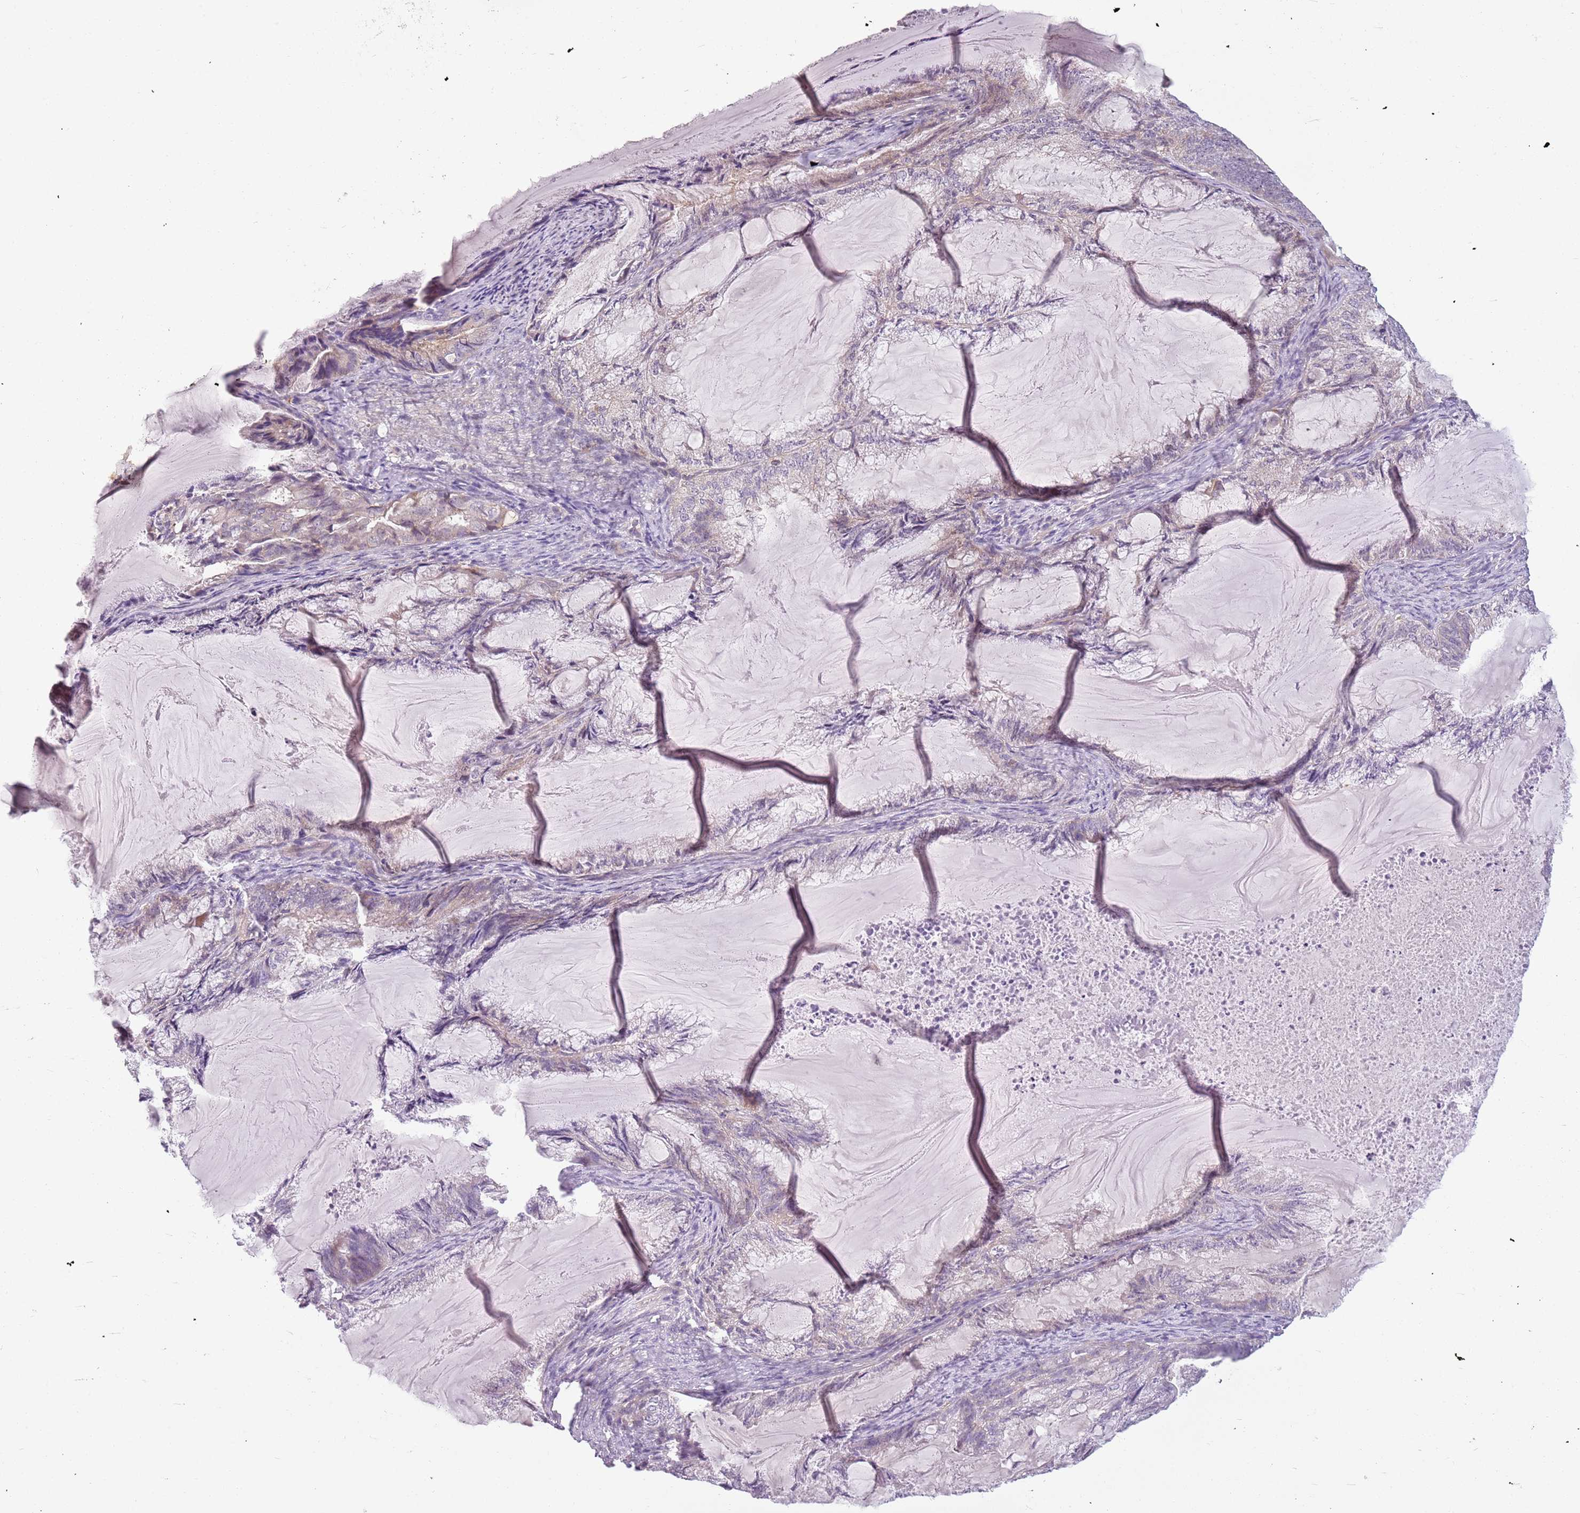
{"staining": {"intensity": "weak", "quantity": "<25%", "location": "cytoplasmic/membranous"}, "tissue": "endometrial cancer", "cell_type": "Tumor cells", "image_type": "cancer", "snomed": [{"axis": "morphology", "description": "Adenocarcinoma, NOS"}, {"axis": "topography", "description": "Endometrium"}], "caption": "Immunohistochemical staining of human endometrial cancer displays no significant staining in tumor cells.", "gene": "DEFB116", "patient": {"sex": "female", "age": 86}}